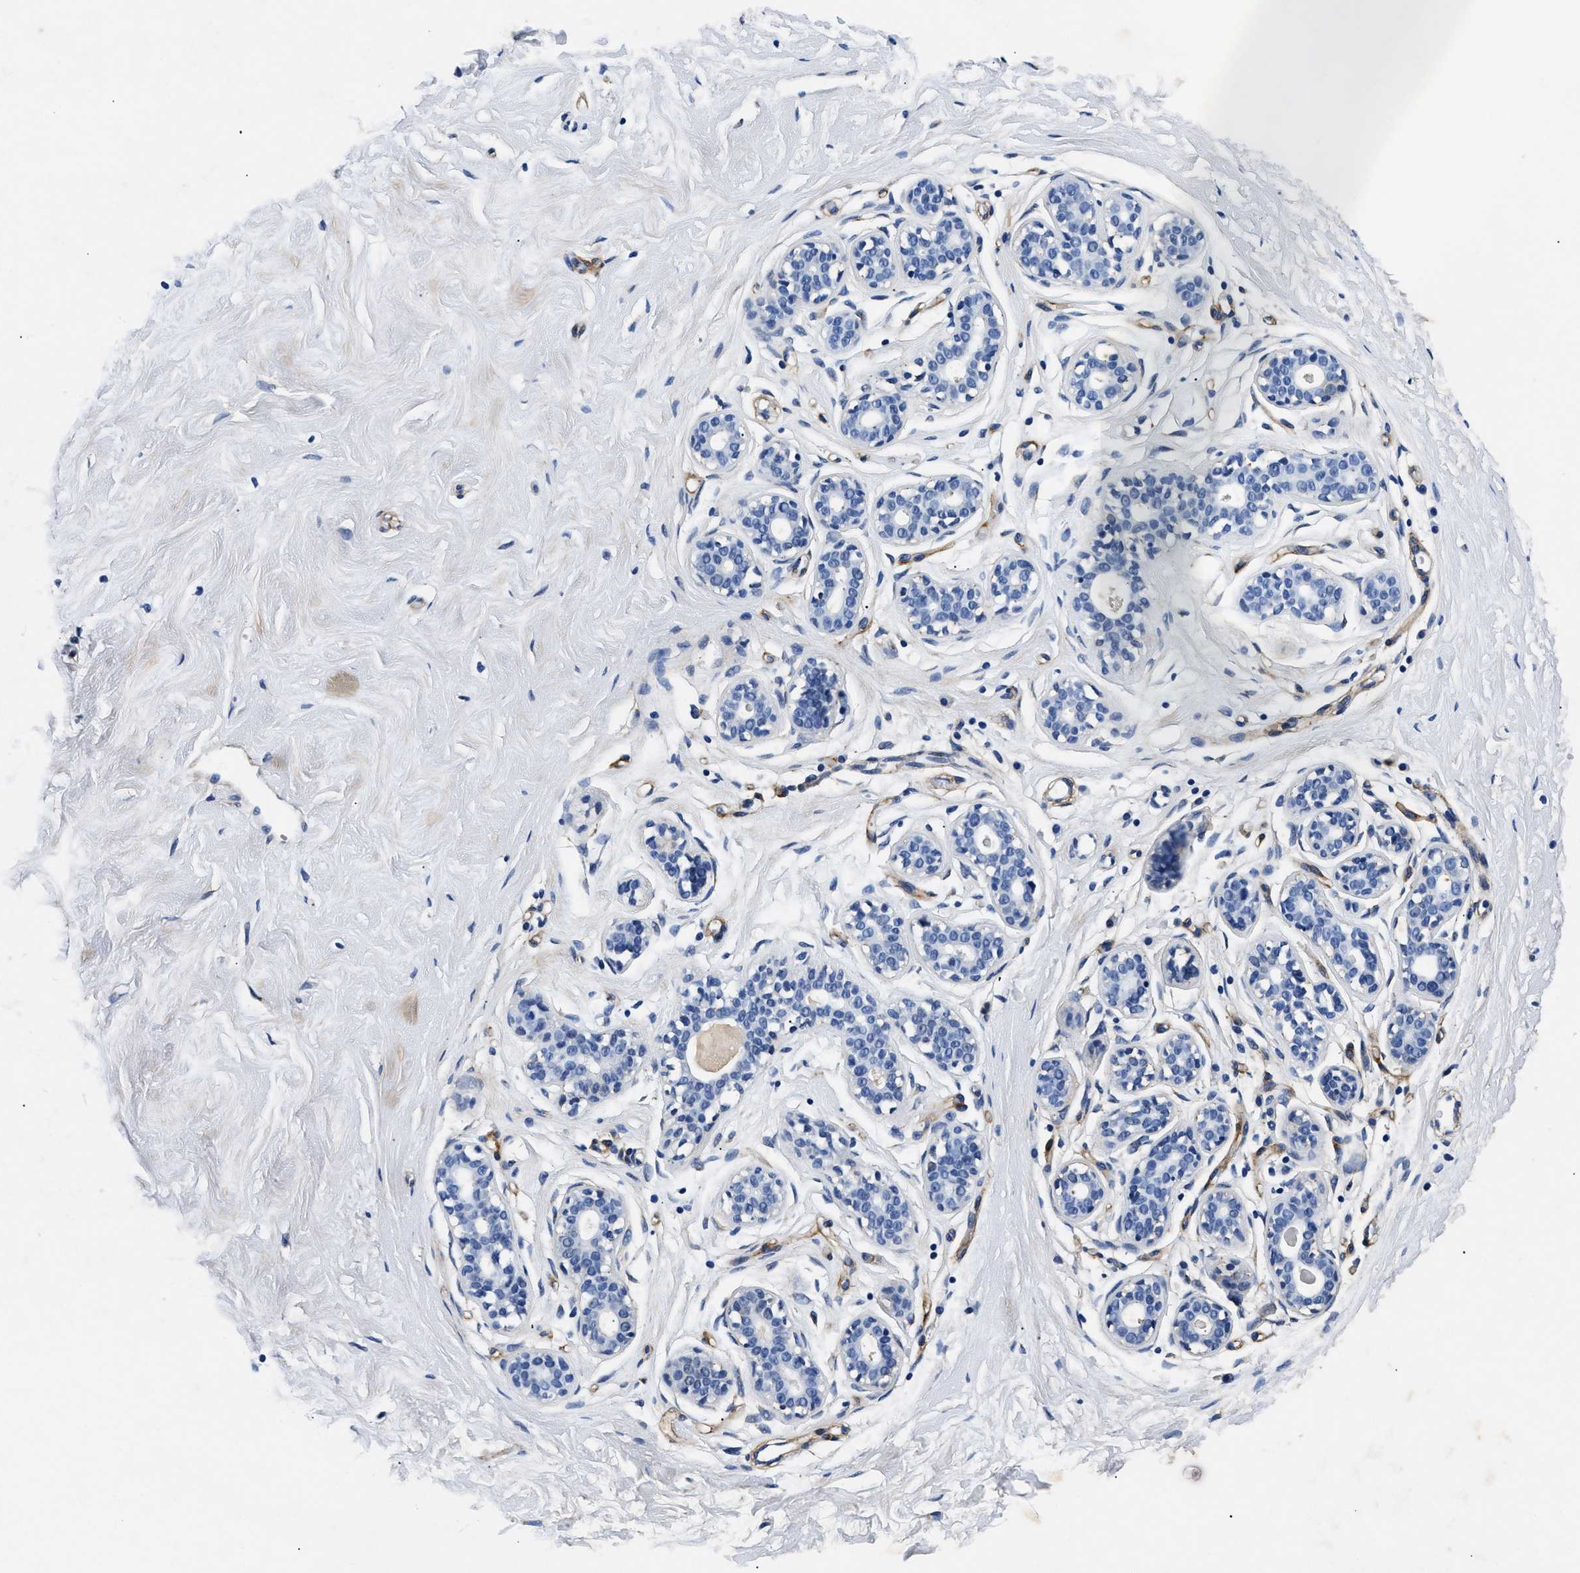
{"staining": {"intensity": "moderate", "quantity": "25%-75%", "location": "cytoplasmic/membranous"}, "tissue": "breast", "cell_type": "Adipocytes", "image_type": "normal", "snomed": [{"axis": "morphology", "description": "Normal tissue, NOS"}, {"axis": "topography", "description": "Breast"}], "caption": "Breast stained with immunohistochemistry (IHC) shows moderate cytoplasmic/membranous expression in about 25%-75% of adipocytes.", "gene": "LAMA3", "patient": {"sex": "female", "age": 23}}